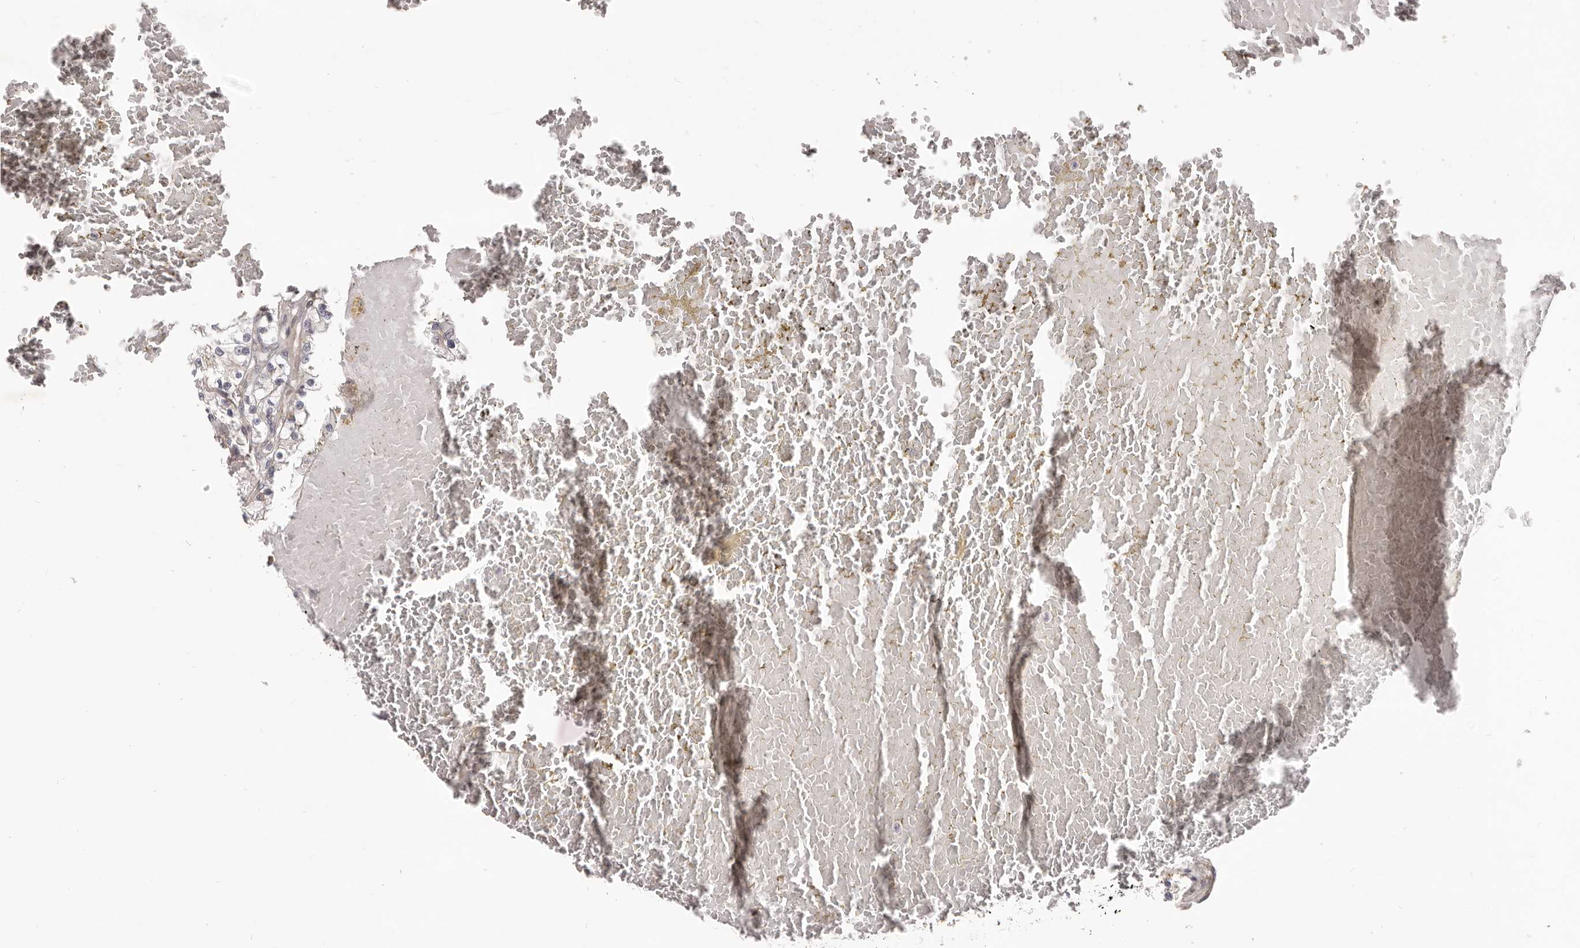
{"staining": {"intensity": "negative", "quantity": "none", "location": "none"}, "tissue": "renal cancer", "cell_type": "Tumor cells", "image_type": "cancer", "snomed": [{"axis": "morphology", "description": "Normal tissue, NOS"}, {"axis": "morphology", "description": "Adenocarcinoma, NOS"}, {"axis": "topography", "description": "Kidney"}], "caption": "Renal cancer (adenocarcinoma) was stained to show a protein in brown. There is no significant staining in tumor cells.", "gene": "MRPS10", "patient": {"sex": "male", "age": 68}}